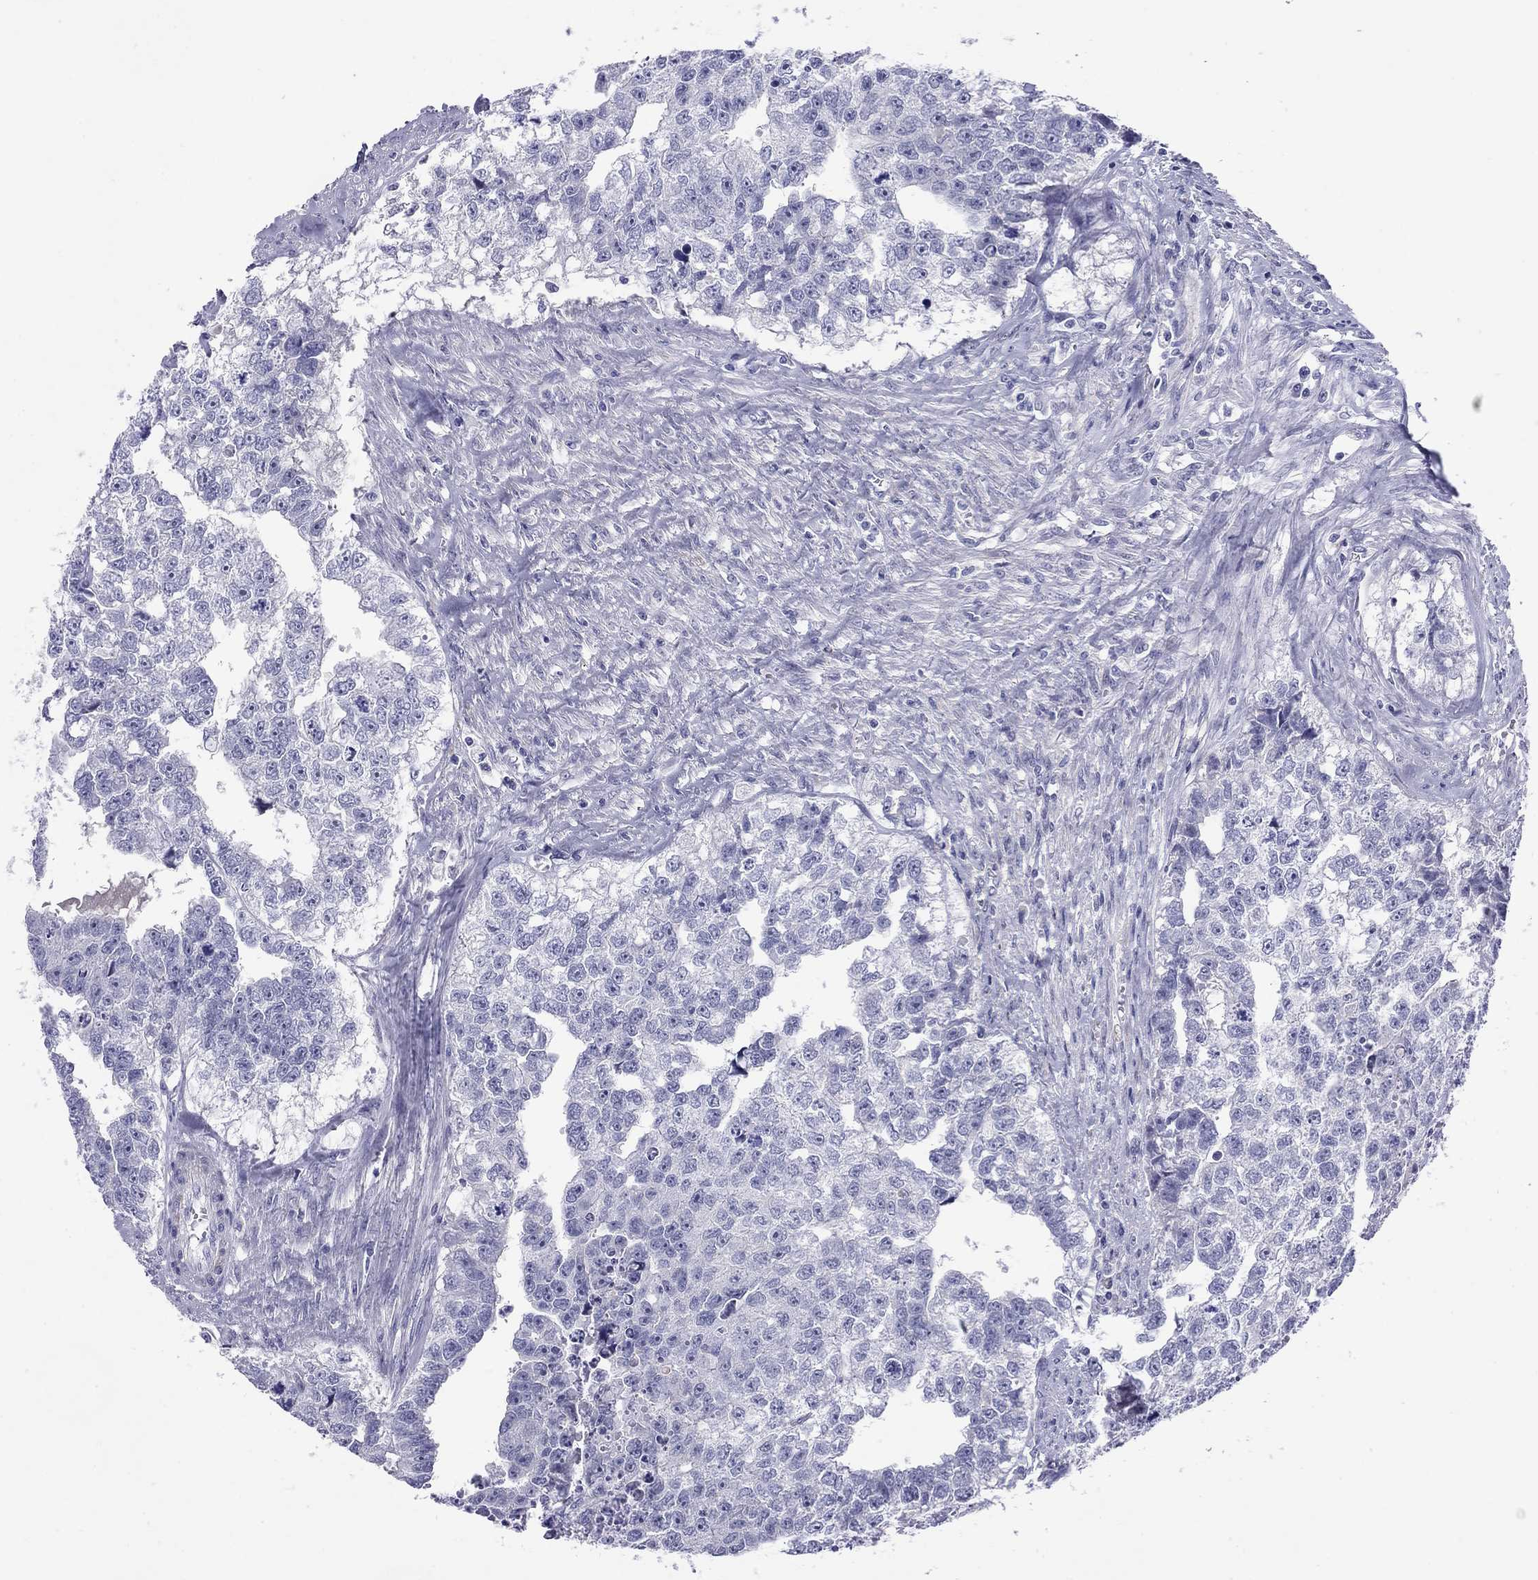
{"staining": {"intensity": "negative", "quantity": "none", "location": "none"}, "tissue": "testis cancer", "cell_type": "Tumor cells", "image_type": "cancer", "snomed": [{"axis": "morphology", "description": "Carcinoma, Embryonal, NOS"}, {"axis": "morphology", "description": "Teratoma, malignant, NOS"}, {"axis": "topography", "description": "Testis"}], "caption": "The histopathology image reveals no significant positivity in tumor cells of testis cancer.", "gene": "CMYA5", "patient": {"sex": "male", "age": 44}}